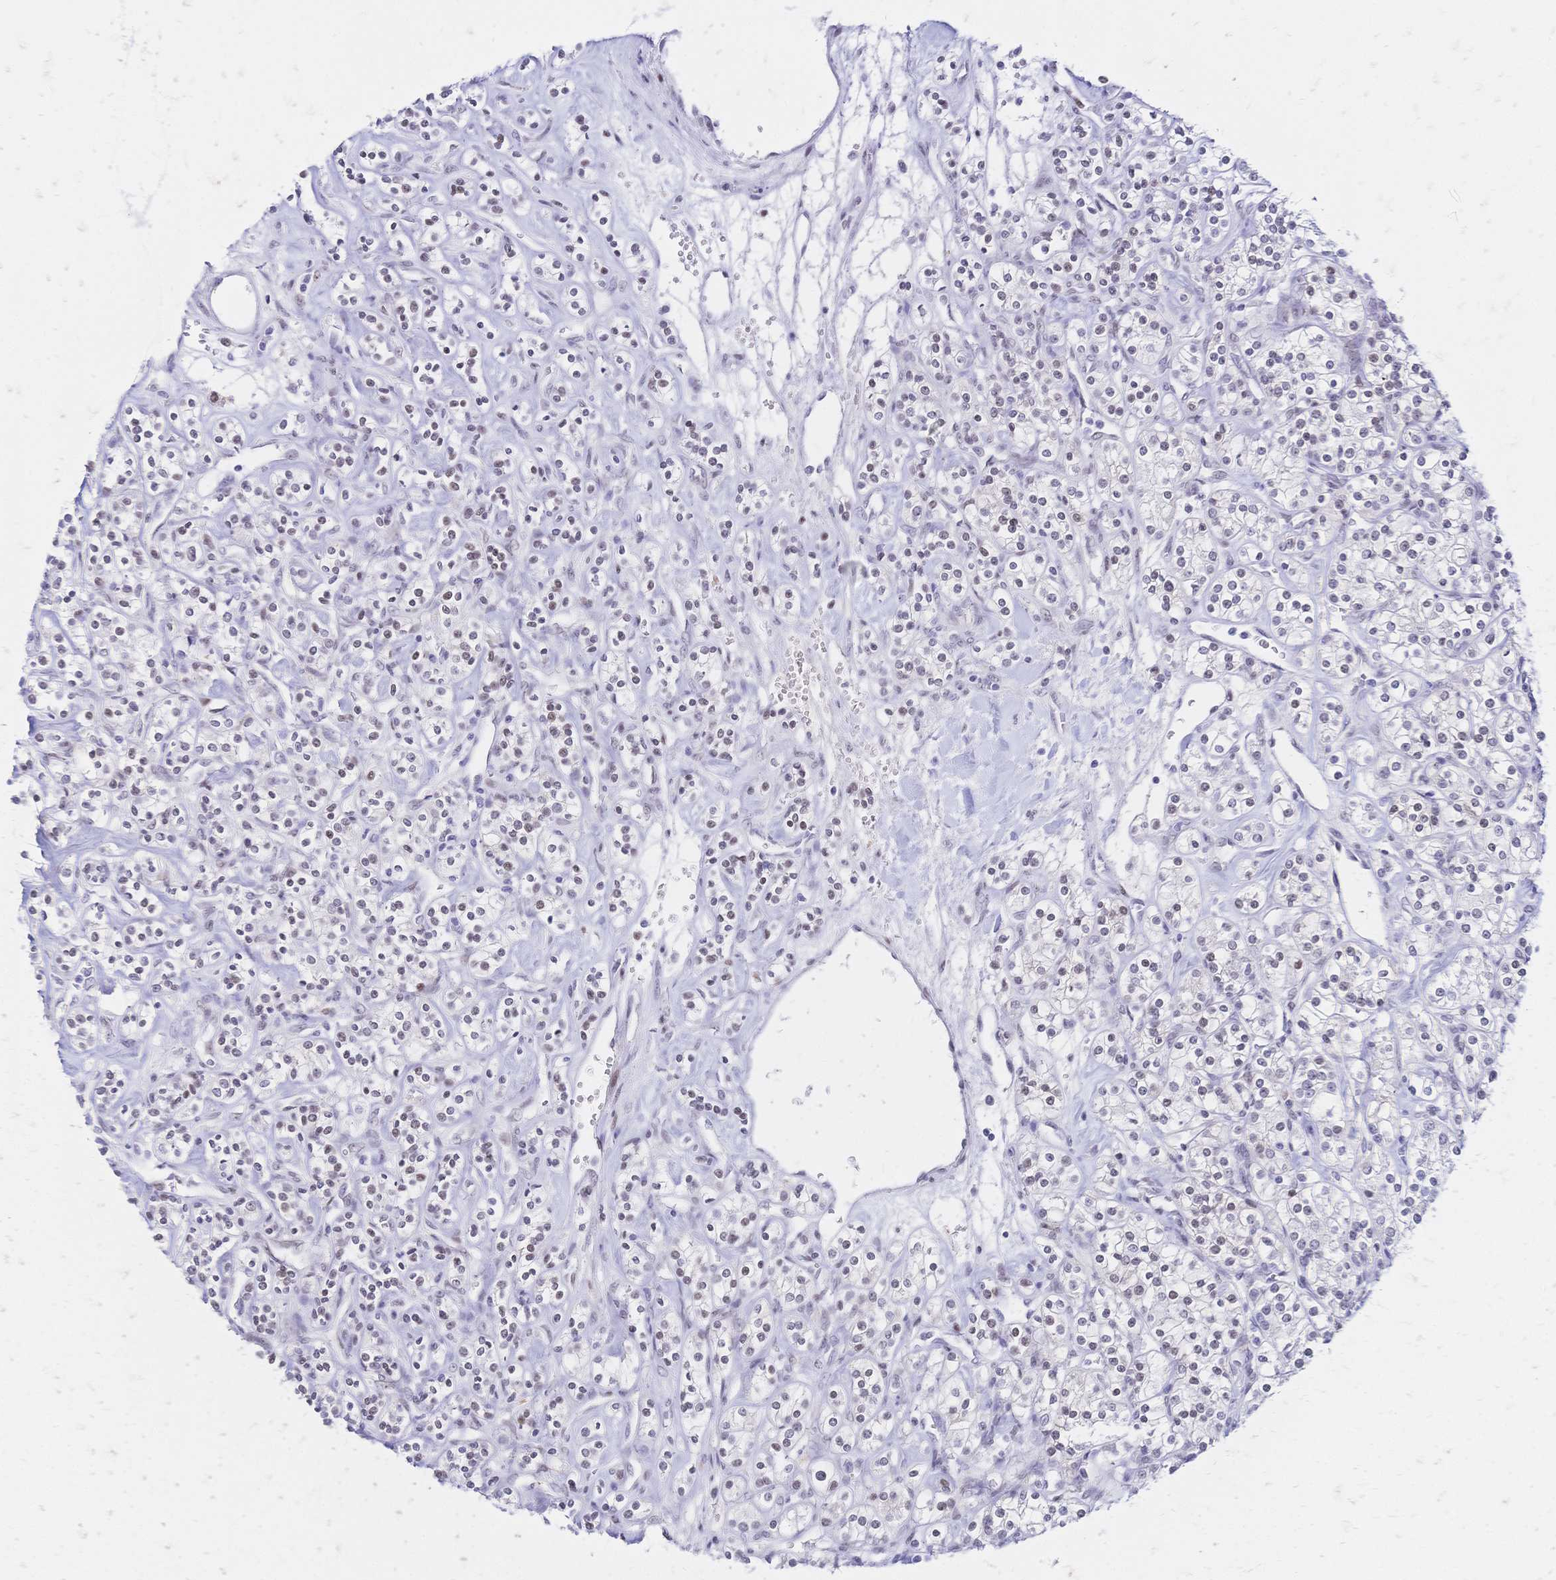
{"staining": {"intensity": "negative", "quantity": "none", "location": "none"}, "tissue": "renal cancer", "cell_type": "Tumor cells", "image_type": "cancer", "snomed": [{"axis": "morphology", "description": "Adenocarcinoma, NOS"}, {"axis": "topography", "description": "Kidney"}], "caption": "This is a image of IHC staining of renal cancer, which shows no expression in tumor cells. (IHC, brightfield microscopy, high magnification).", "gene": "NFIC", "patient": {"sex": "male", "age": 77}}